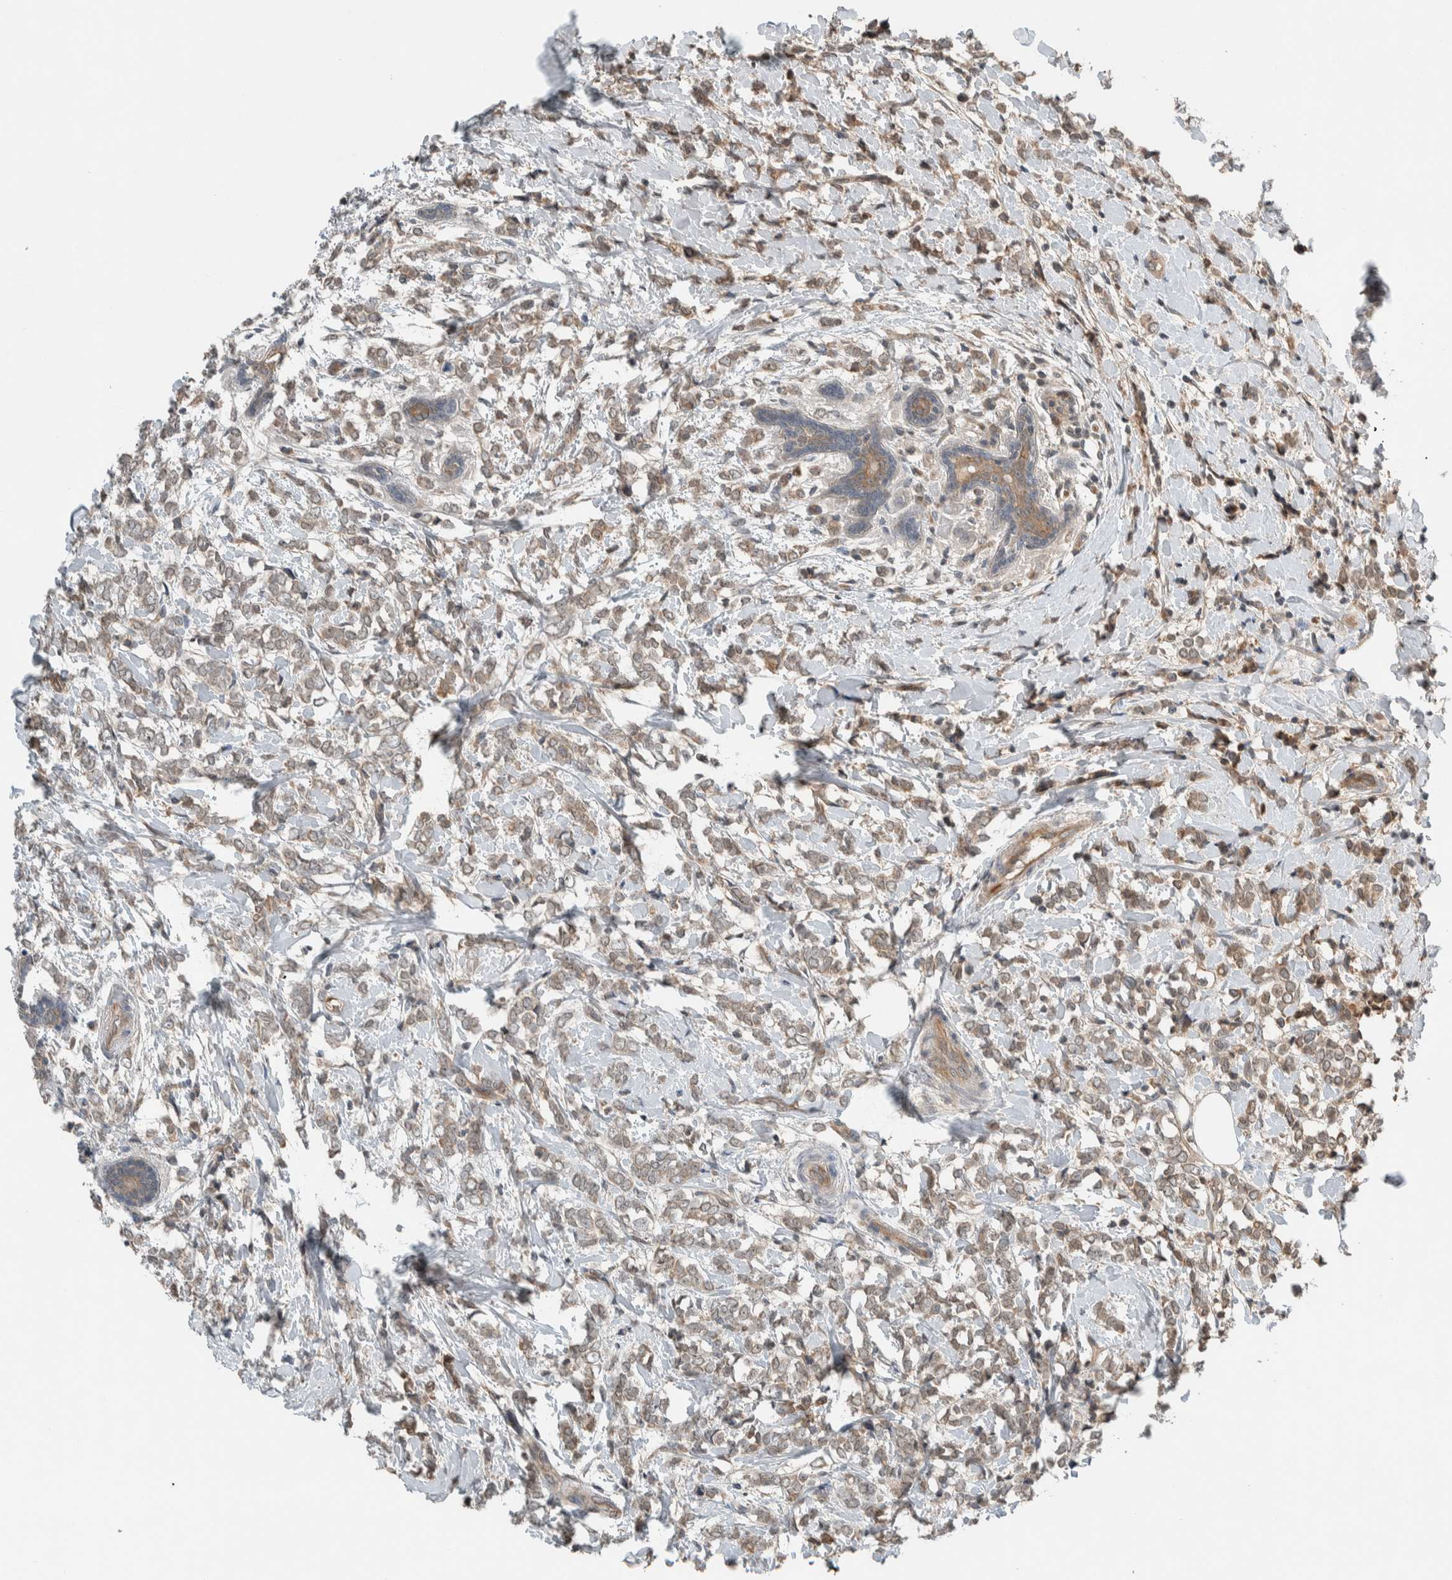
{"staining": {"intensity": "weak", "quantity": ">75%", "location": "cytoplasmic/membranous"}, "tissue": "breast cancer", "cell_type": "Tumor cells", "image_type": "cancer", "snomed": [{"axis": "morphology", "description": "Normal tissue, NOS"}, {"axis": "morphology", "description": "Lobular carcinoma"}, {"axis": "topography", "description": "Breast"}], "caption": "Brown immunohistochemical staining in human breast cancer reveals weak cytoplasmic/membranous expression in about >75% of tumor cells.", "gene": "ARMC7", "patient": {"sex": "female", "age": 47}}